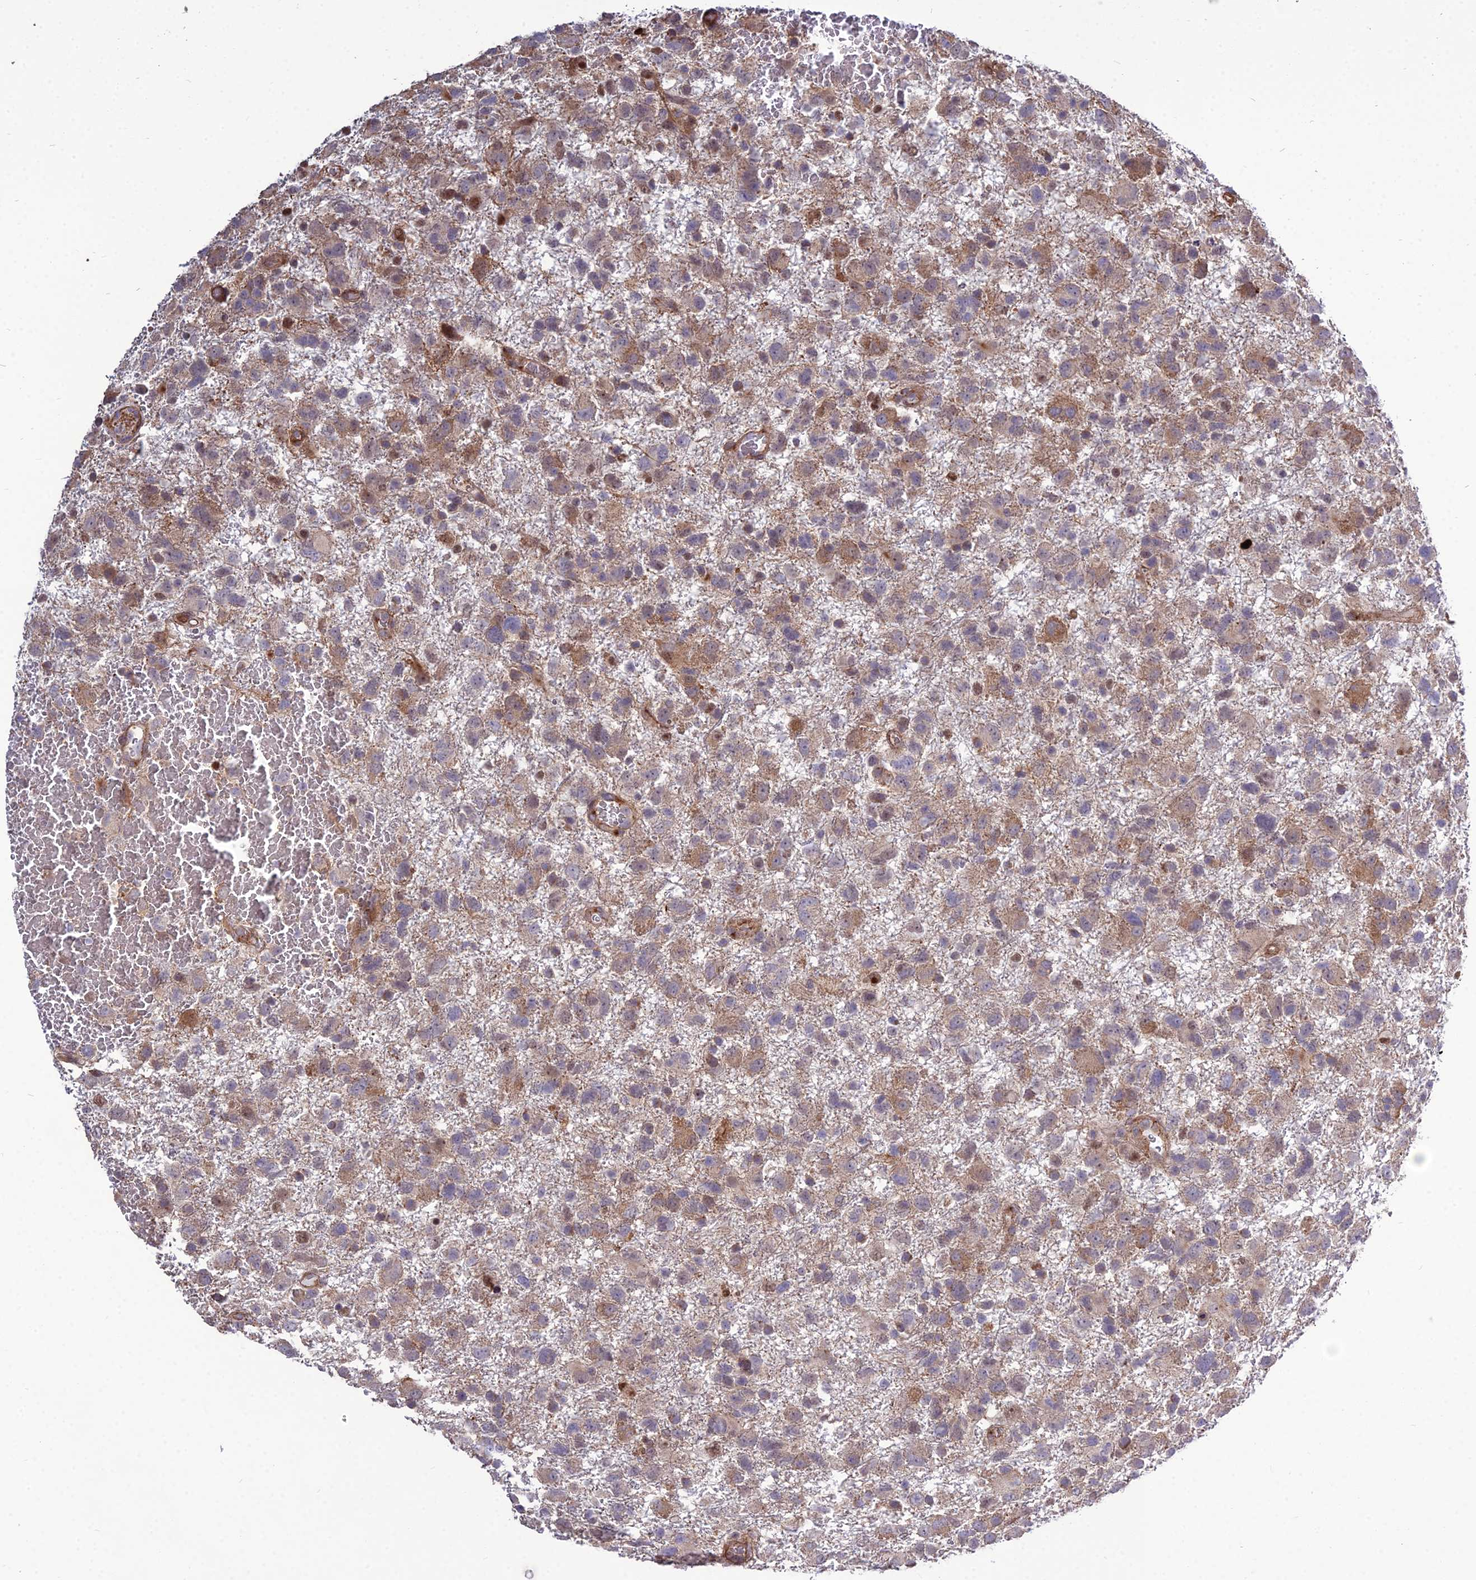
{"staining": {"intensity": "moderate", "quantity": "25%-75%", "location": "cytoplasmic/membranous"}, "tissue": "glioma", "cell_type": "Tumor cells", "image_type": "cancer", "snomed": [{"axis": "morphology", "description": "Glioma, malignant, High grade"}, {"axis": "topography", "description": "Brain"}], "caption": "A brown stain highlights moderate cytoplasmic/membranous staining of a protein in human malignant high-grade glioma tumor cells.", "gene": "TSPYL2", "patient": {"sex": "male", "age": 61}}